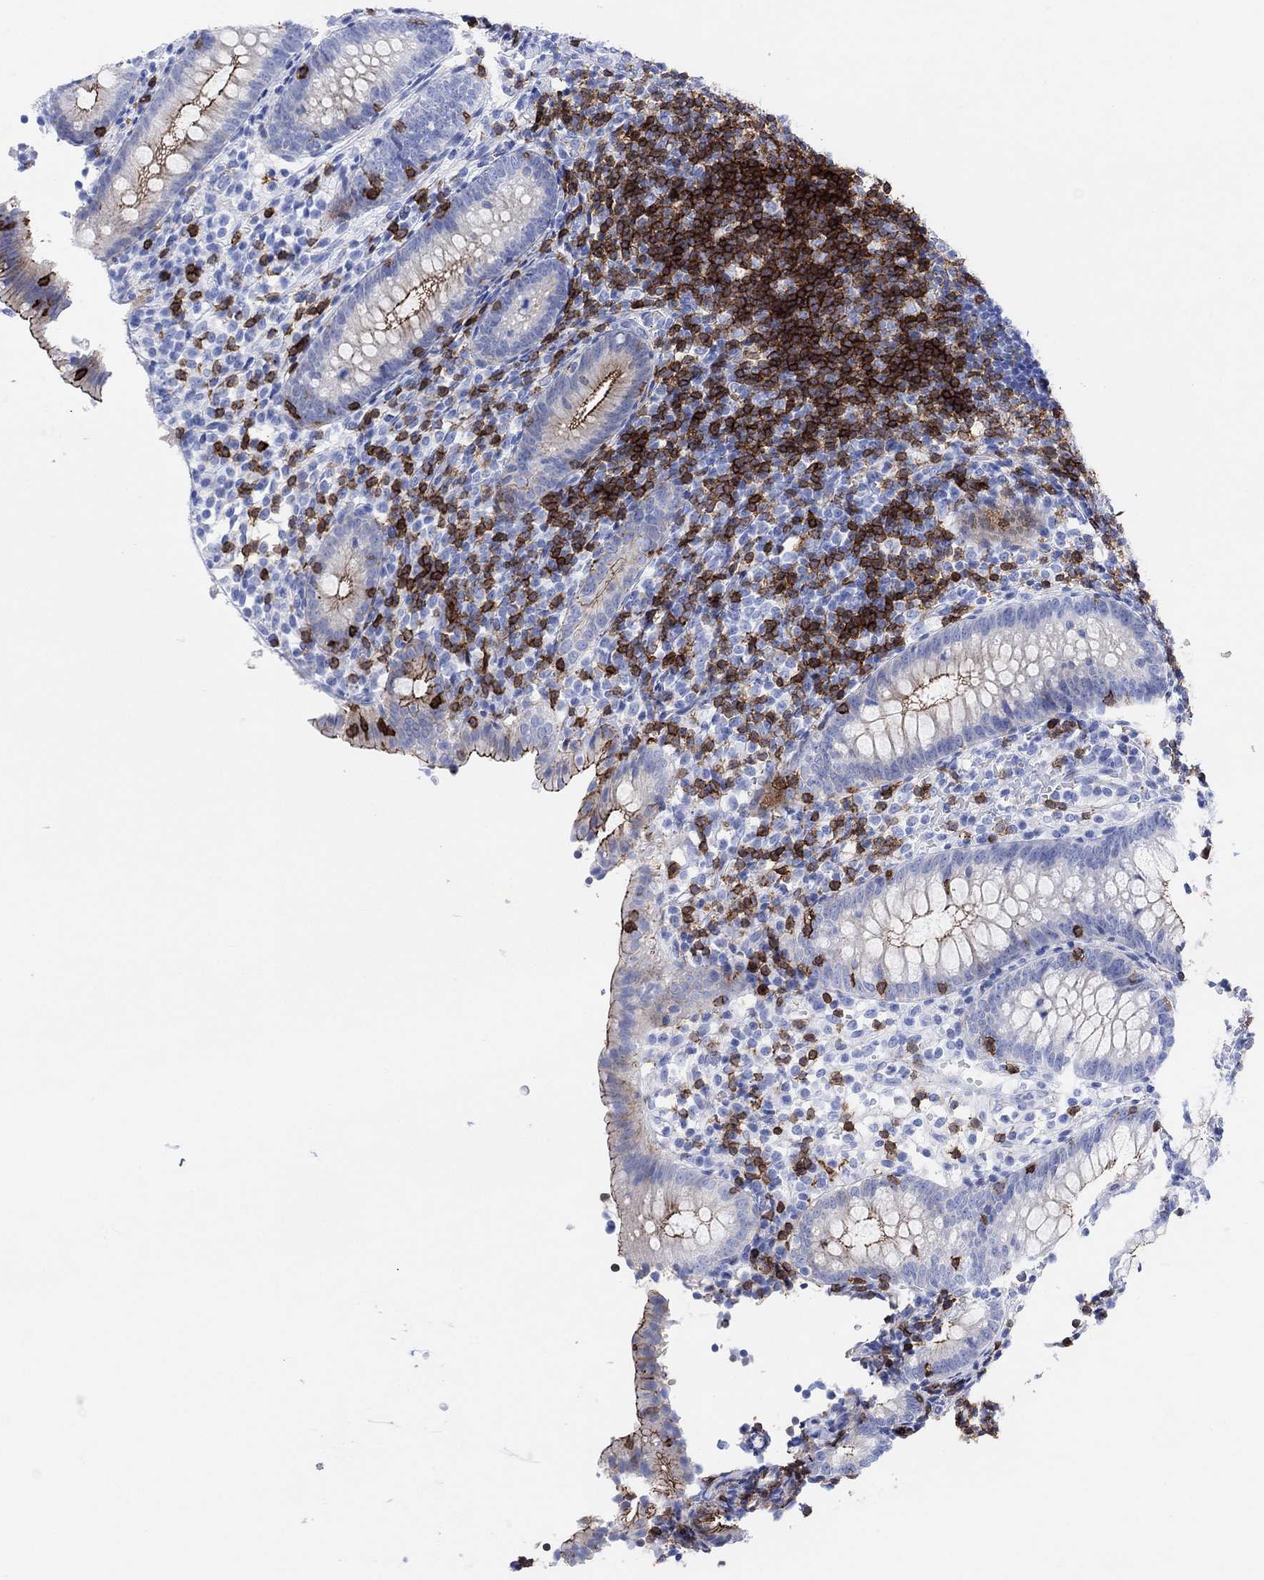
{"staining": {"intensity": "strong", "quantity": "25%-75%", "location": "cytoplasmic/membranous"}, "tissue": "appendix", "cell_type": "Glandular cells", "image_type": "normal", "snomed": [{"axis": "morphology", "description": "Normal tissue, NOS"}, {"axis": "topography", "description": "Appendix"}], "caption": "IHC (DAB (3,3'-diaminobenzidine)) staining of normal appendix displays strong cytoplasmic/membranous protein expression in approximately 25%-75% of glandular cells. (Stains: DAB in brown, nuclei in blue, Microscopy: brightfield microscopy at high magnification).", "gene": "GPR65", "patient": {"sex": "female", "age": 40}}